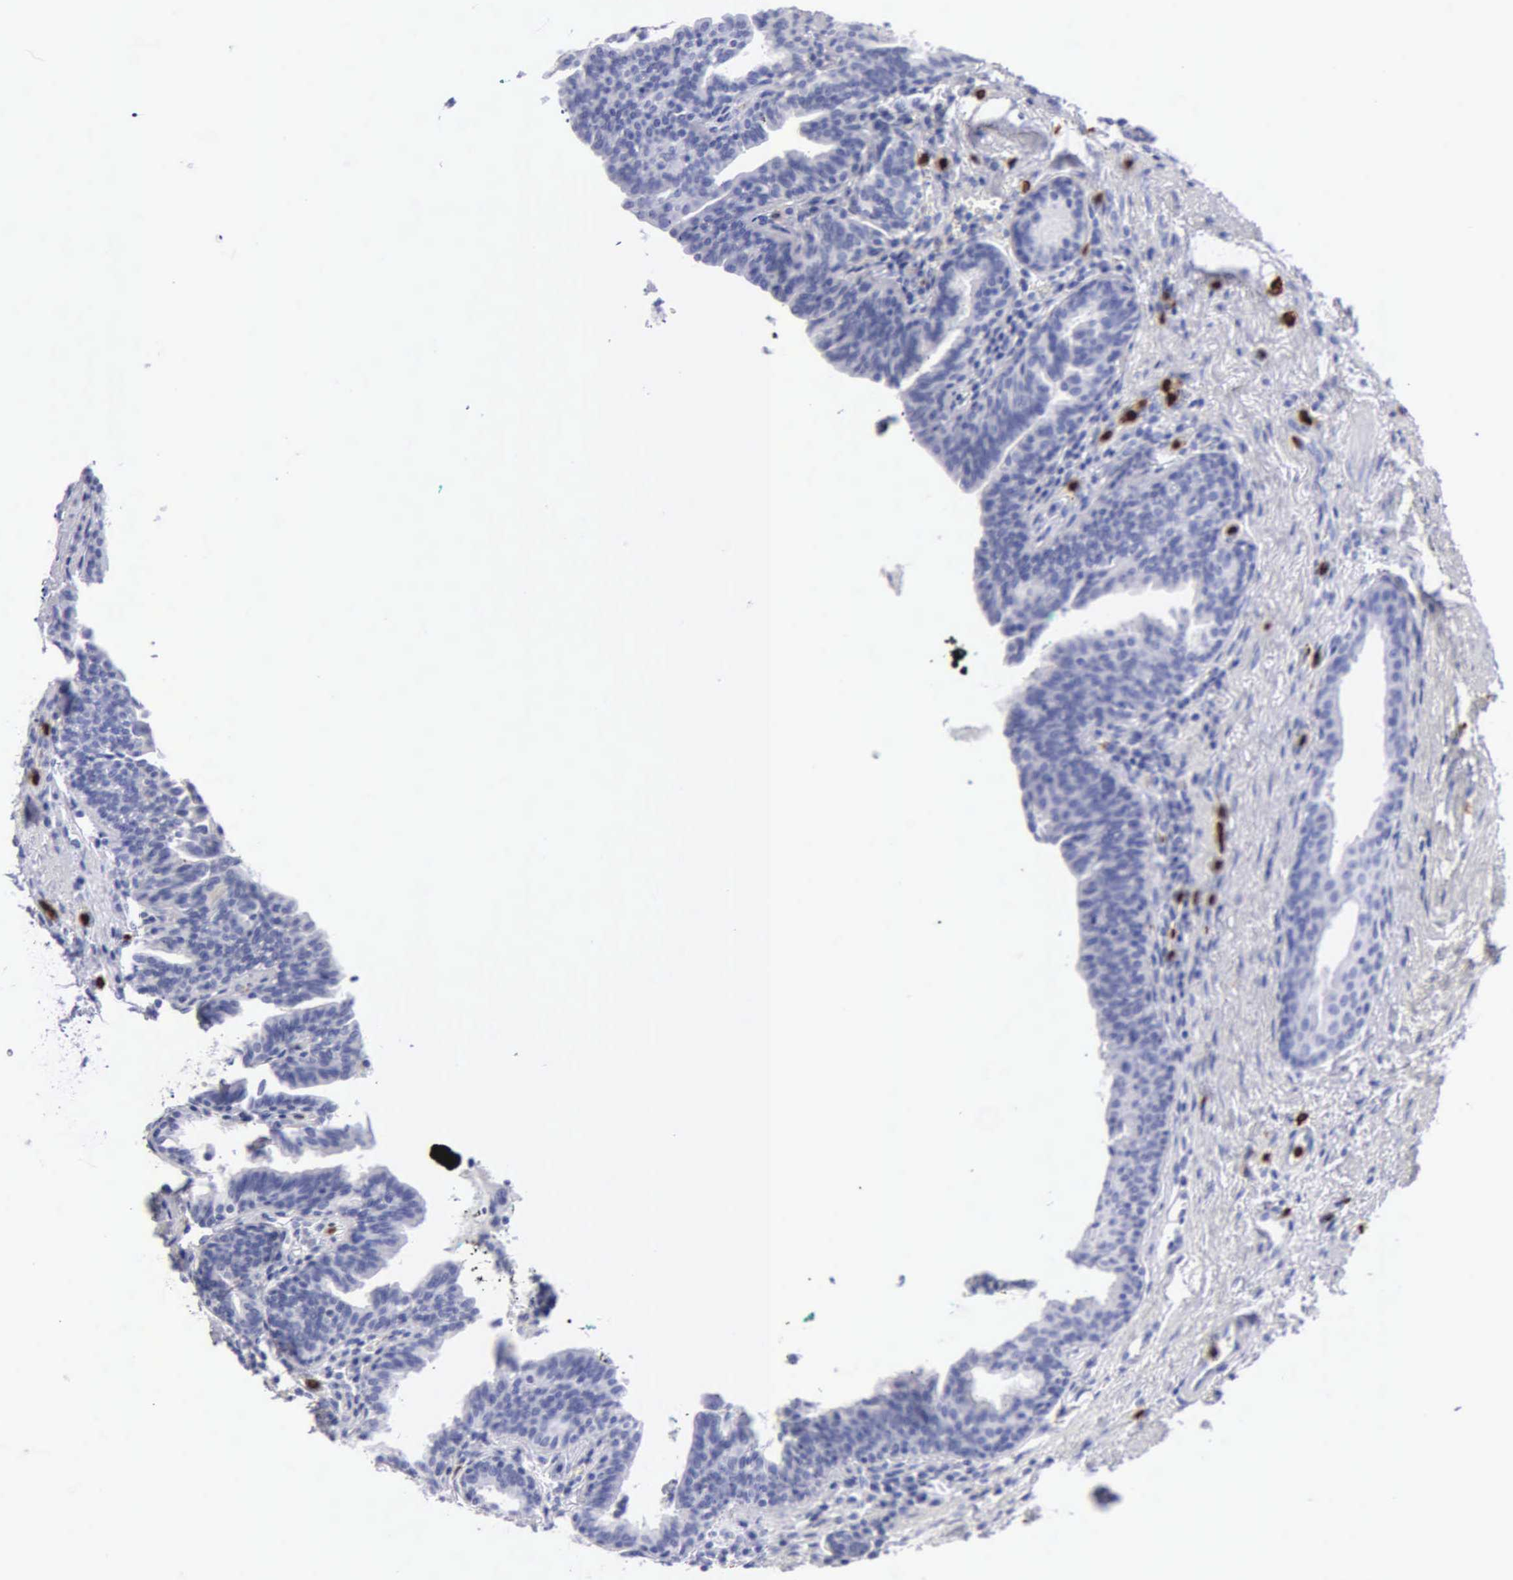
{"staining": {"intensity": "negative", "quantity": "none", "location": "none"}, "tissue": "prostate", "cell_type": "Glandular cells", "image_type": "normal", "snomed": [{"axis": "morphology", "description": "Normal tissue, NOS"}, {"axis": "topography", "description": "Prostate"}], "caption": "Human prostate stained for a protein using immunohistochemistry reveals no positivity in glandular cells.", "gene": "CTSG", "patient": {"sex": "male", "age": 65}}